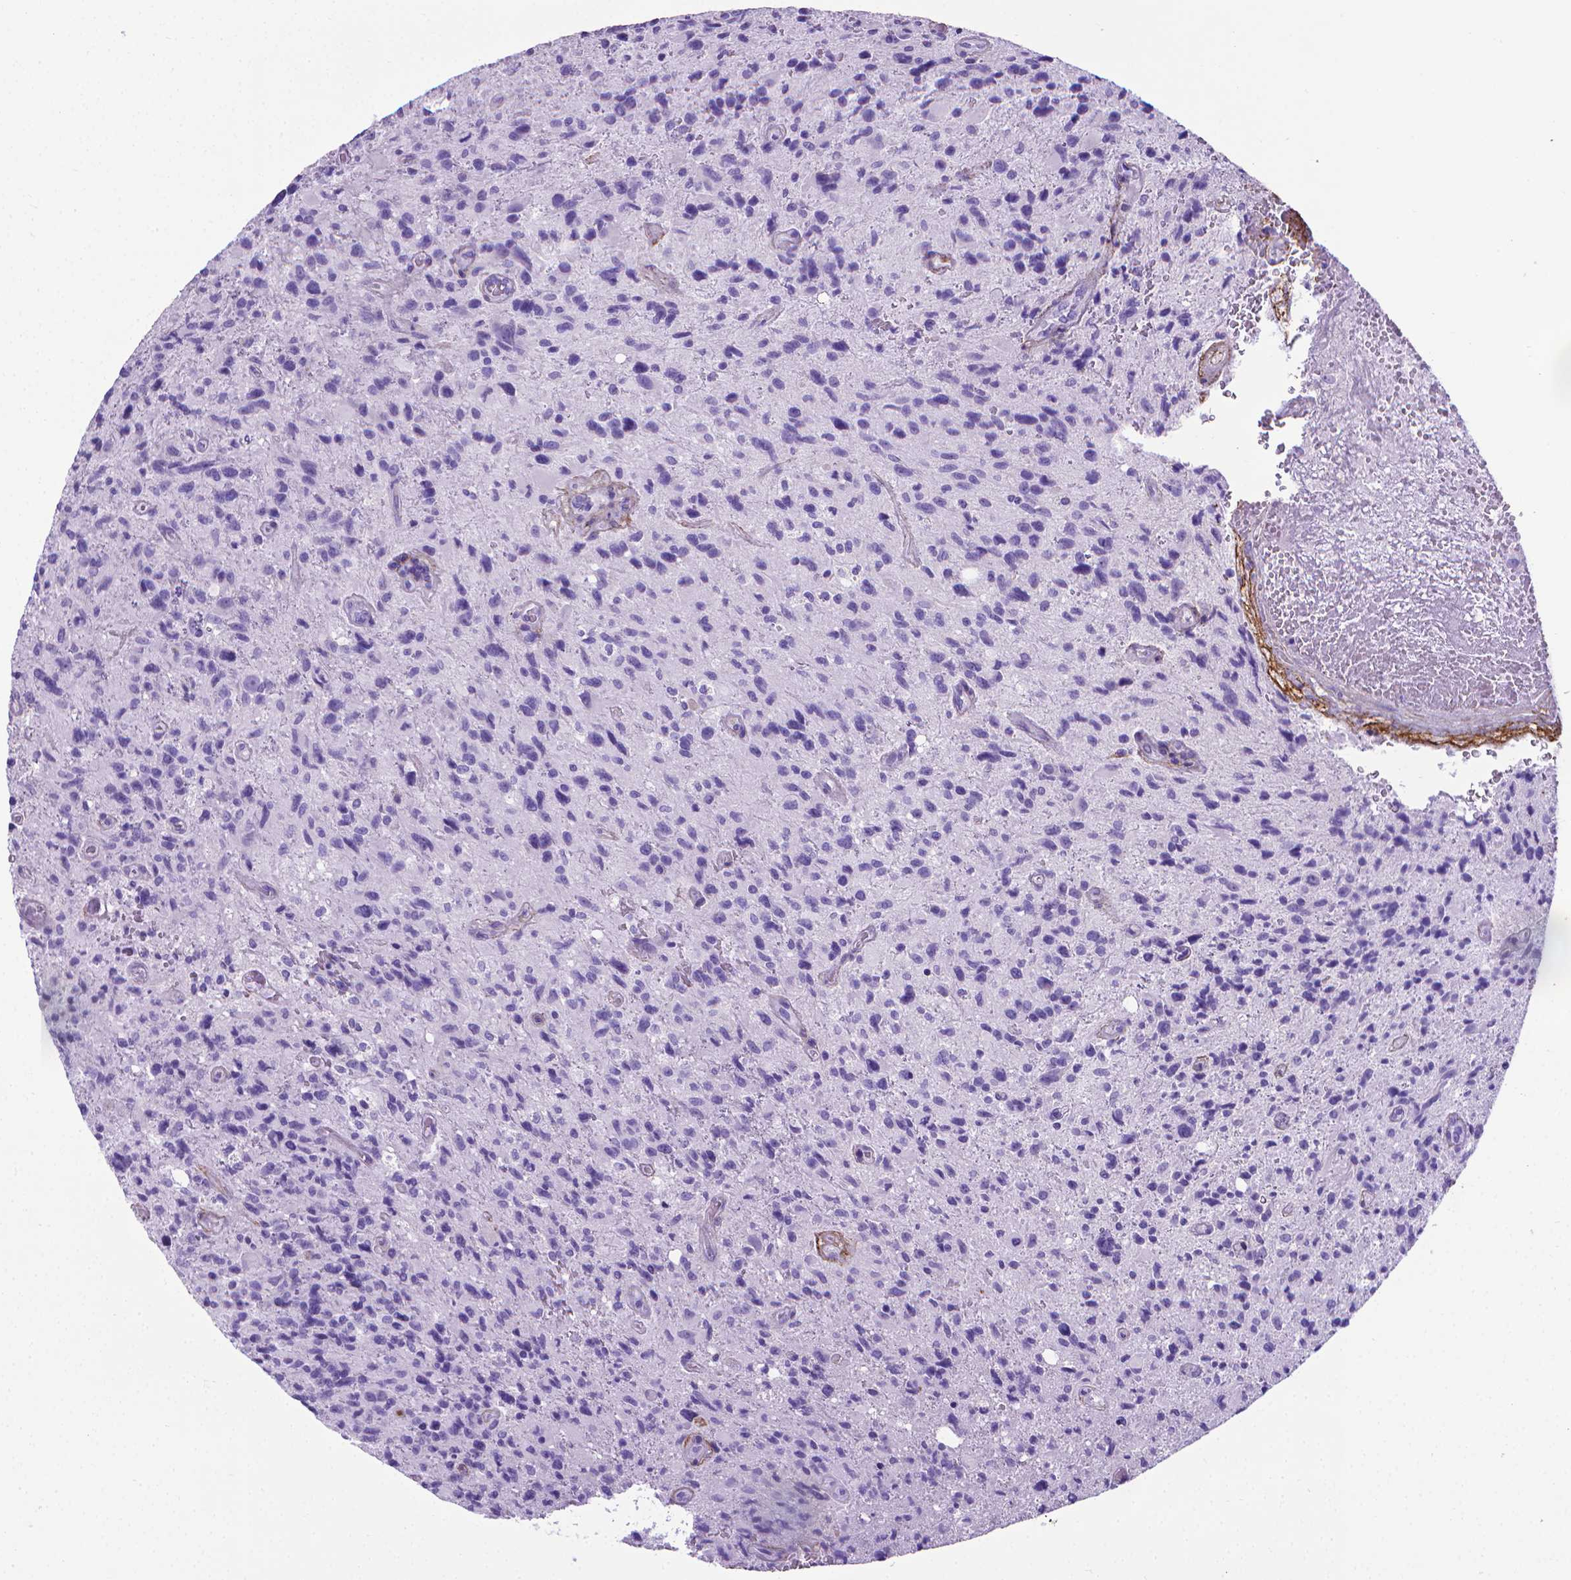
{"staining": {"intensity": "negative", "quantity": "none", "location": "none"}, "tissue": "glioma", "cell_type": "Tumor cells", "image_type": "cancer", "snomed": [{"axis": "morphology", "description": "Glioma, malignant, High grade"}, {"axis": "topography", "description": "Brain"}], "caption": "An immunohistochemistry photomicrograph of glioma is shown. There is no staining in tumor cells of glioma. (DAB immunohistochemistry, high magnification).", "gene": "MFAP2", "patient": {"sex": "male", "age": 63}}